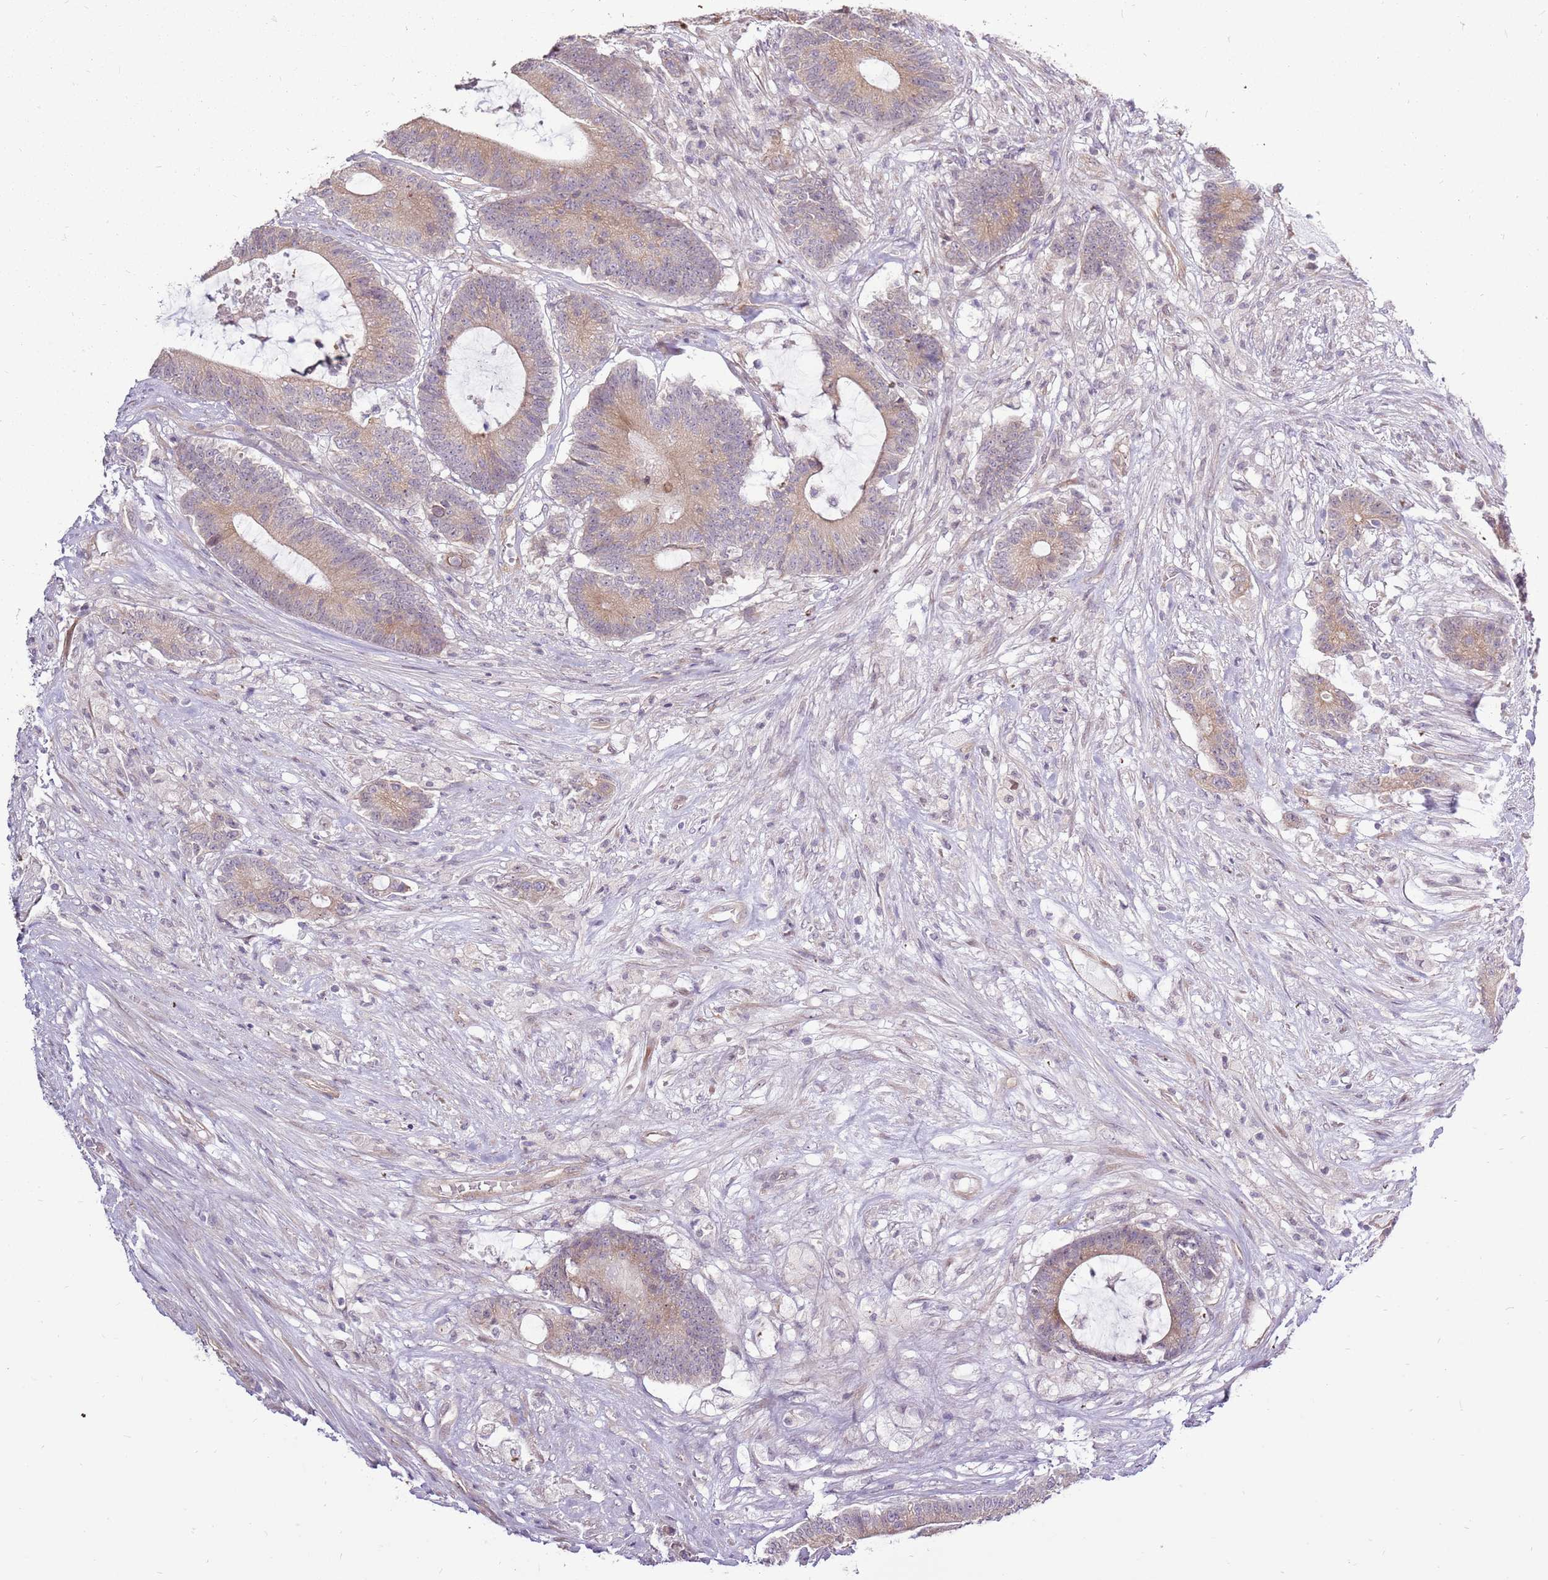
{"staining": {"intensity": "moderate", "quantity": ">75%", "location": "cytoplasmic/membranous"}, "tissue": "colorectal cancer", "cell_type": "Tumor cells", "image_type": "cancer", "snomed": [{"axis": "morphology", "description": "Adenocarcinoma, NOS"}, {"axis": "topography", "description": "Colon"}], "caption": "A micrograph showing moderate cytoplasmic/membranous expression in about >75% of tumor cells in colorectal cancer (adenocarcinoma), as visualized by brown immunohistochemical staining.", "gene": "UGGT2", "patient": {"sex": "female", "age": 84}}